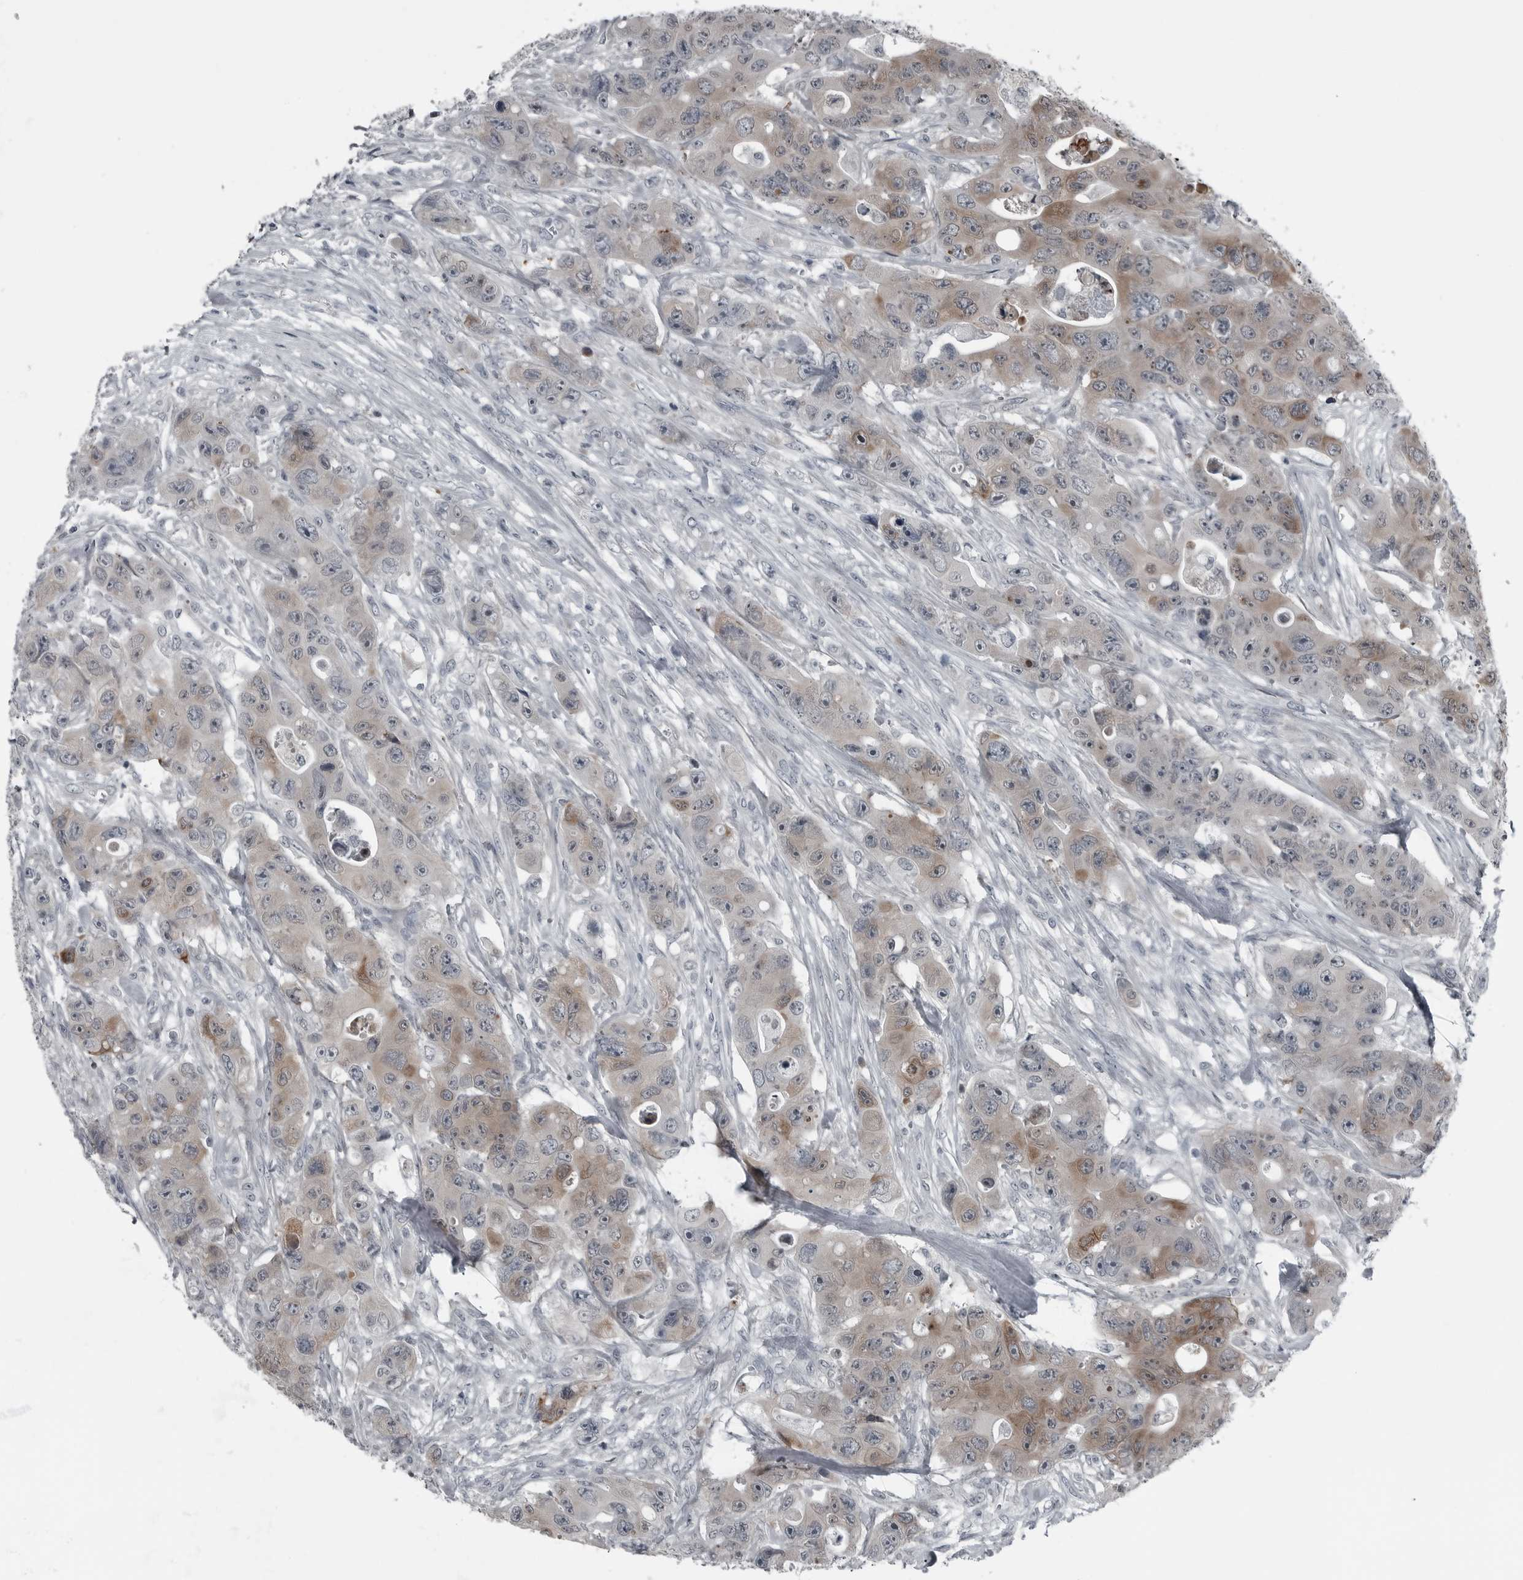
{"staining": {"intensity": "moderate", "quantity": "25%-75%", "location": "cytoplasmic/membranous"}, "tissue": "colorectal cancer", "cell_type": "Tumor cells", "image_type": "cancer", "snomed": [{"axis": "morphology", "description": "Adenocarcinoma, NOS"}, {"axis": "topography", "description": "Colon"}], "caption": "Approximately 25%-75% of tumor cells in colorectal adenocarcinoma demonstrate moderate cytoplasmic/membranous protein staining as visualized by brown immunohistochemical staining.", "gene": "DNAAF11", "patient": {"sex": "female", "age": 46}}